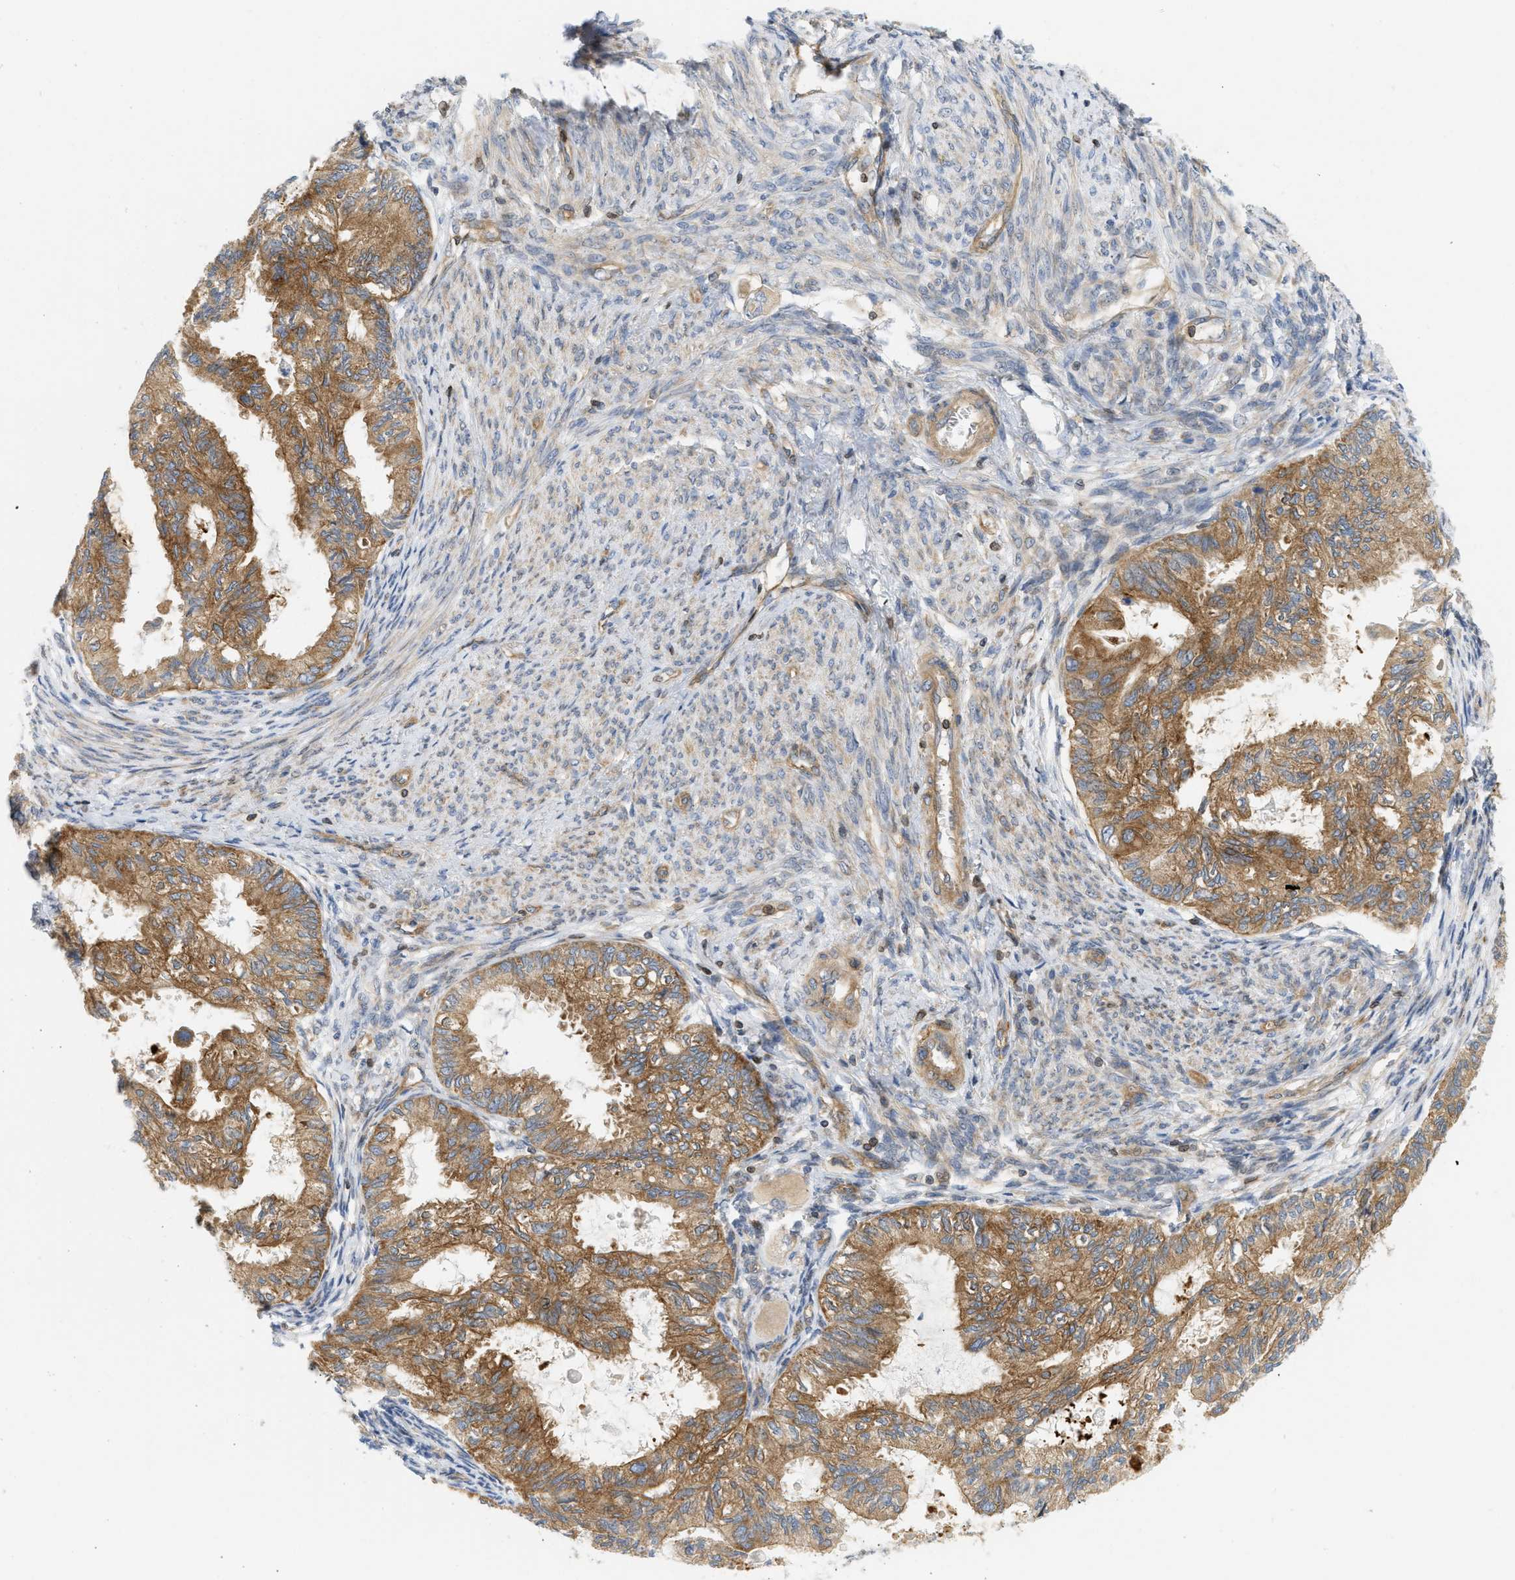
{"staining": {"intensity": "moderate", "quantity": ">75%", "location": "cytoplasmic/membranous"}, "tissue": "cervical cancer", "cell_type": "Tumor cells", "image_type": "cancer", "snomed": [{"axis": "morphology", "description": "Normal tissue, NOS"}, {"axis": "morphology", "description": "Adenocarcinoma, NOS"}, {"axis": "topography", "description": "Cervix"}, {"axis": "topography", "description": "Endometrium"}], "caption": "Cervical adenocarcinoma stained with DAB immunohistochemistry shows medium levels of moderate cytoplasmic/membranous expression in about >75% of tumor cells.", "gene": "STRN", "patient": {"sex": "female", "age": 86}}